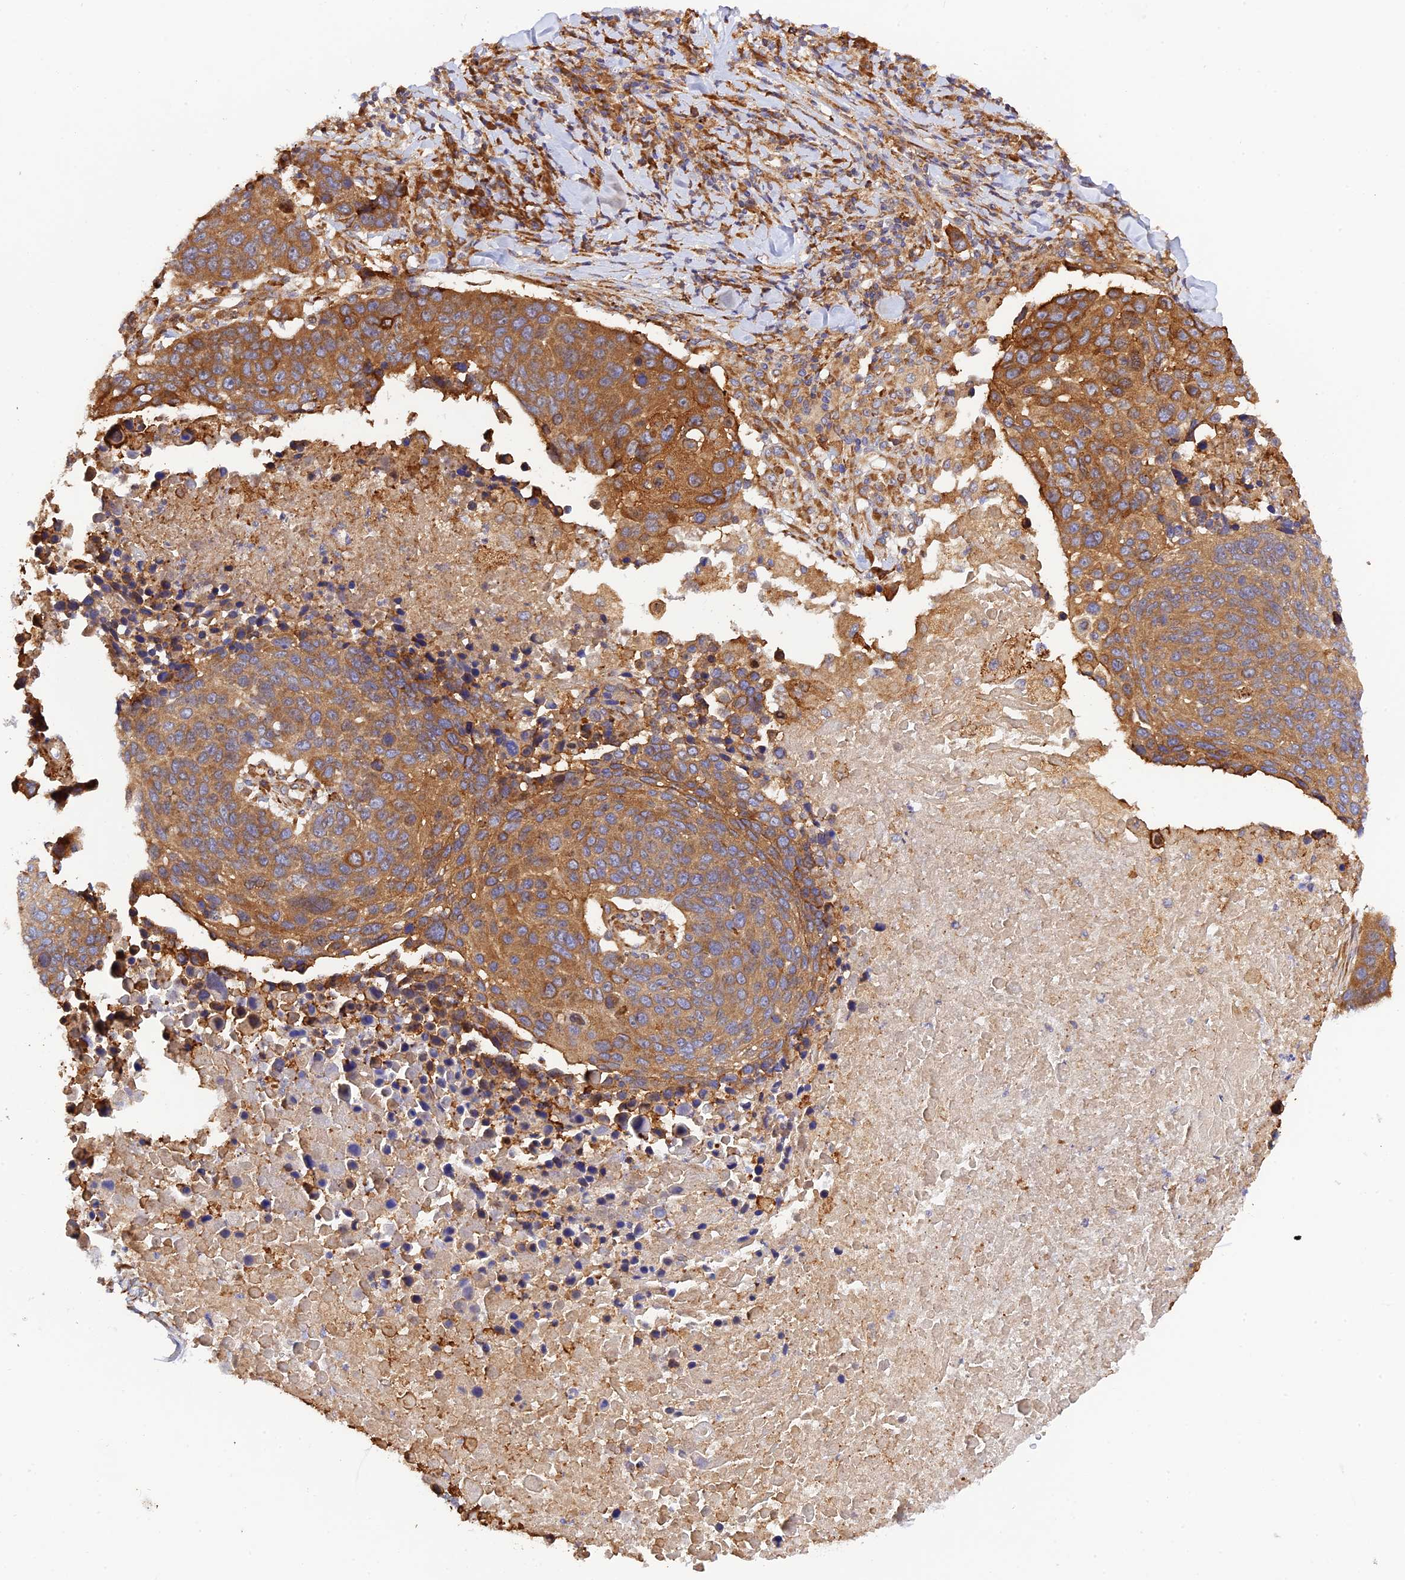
{"staining": {"intensity": "moderate", "quantity": ">75%", "location": "cytoplasmic/membranous"}, "tissue": "lung cancer", "cell_type": "Tumor cells", "image_type": "cancer", "snomed": [{"axis": "morphology", "description": "Normal tissue, NOS"}, {"axis": "morphology", "description": "Squamous cell carcinoma, NOS"}, {"axis": "topography", "description": "Lymph node"}, {"axis": "topography", "description": "Lung"}], "caption": "This image exhibits lung squamous cell carcinoma stained with immunohistochemistry (IHC) to label a protein in brown. The cytoplasmic/membranous of tumor cells show moderate positivity for the protein. Nuclei are counter-stained blue.", "gene": "RPL5", "patient": {"sex": "male", "age": 66}}